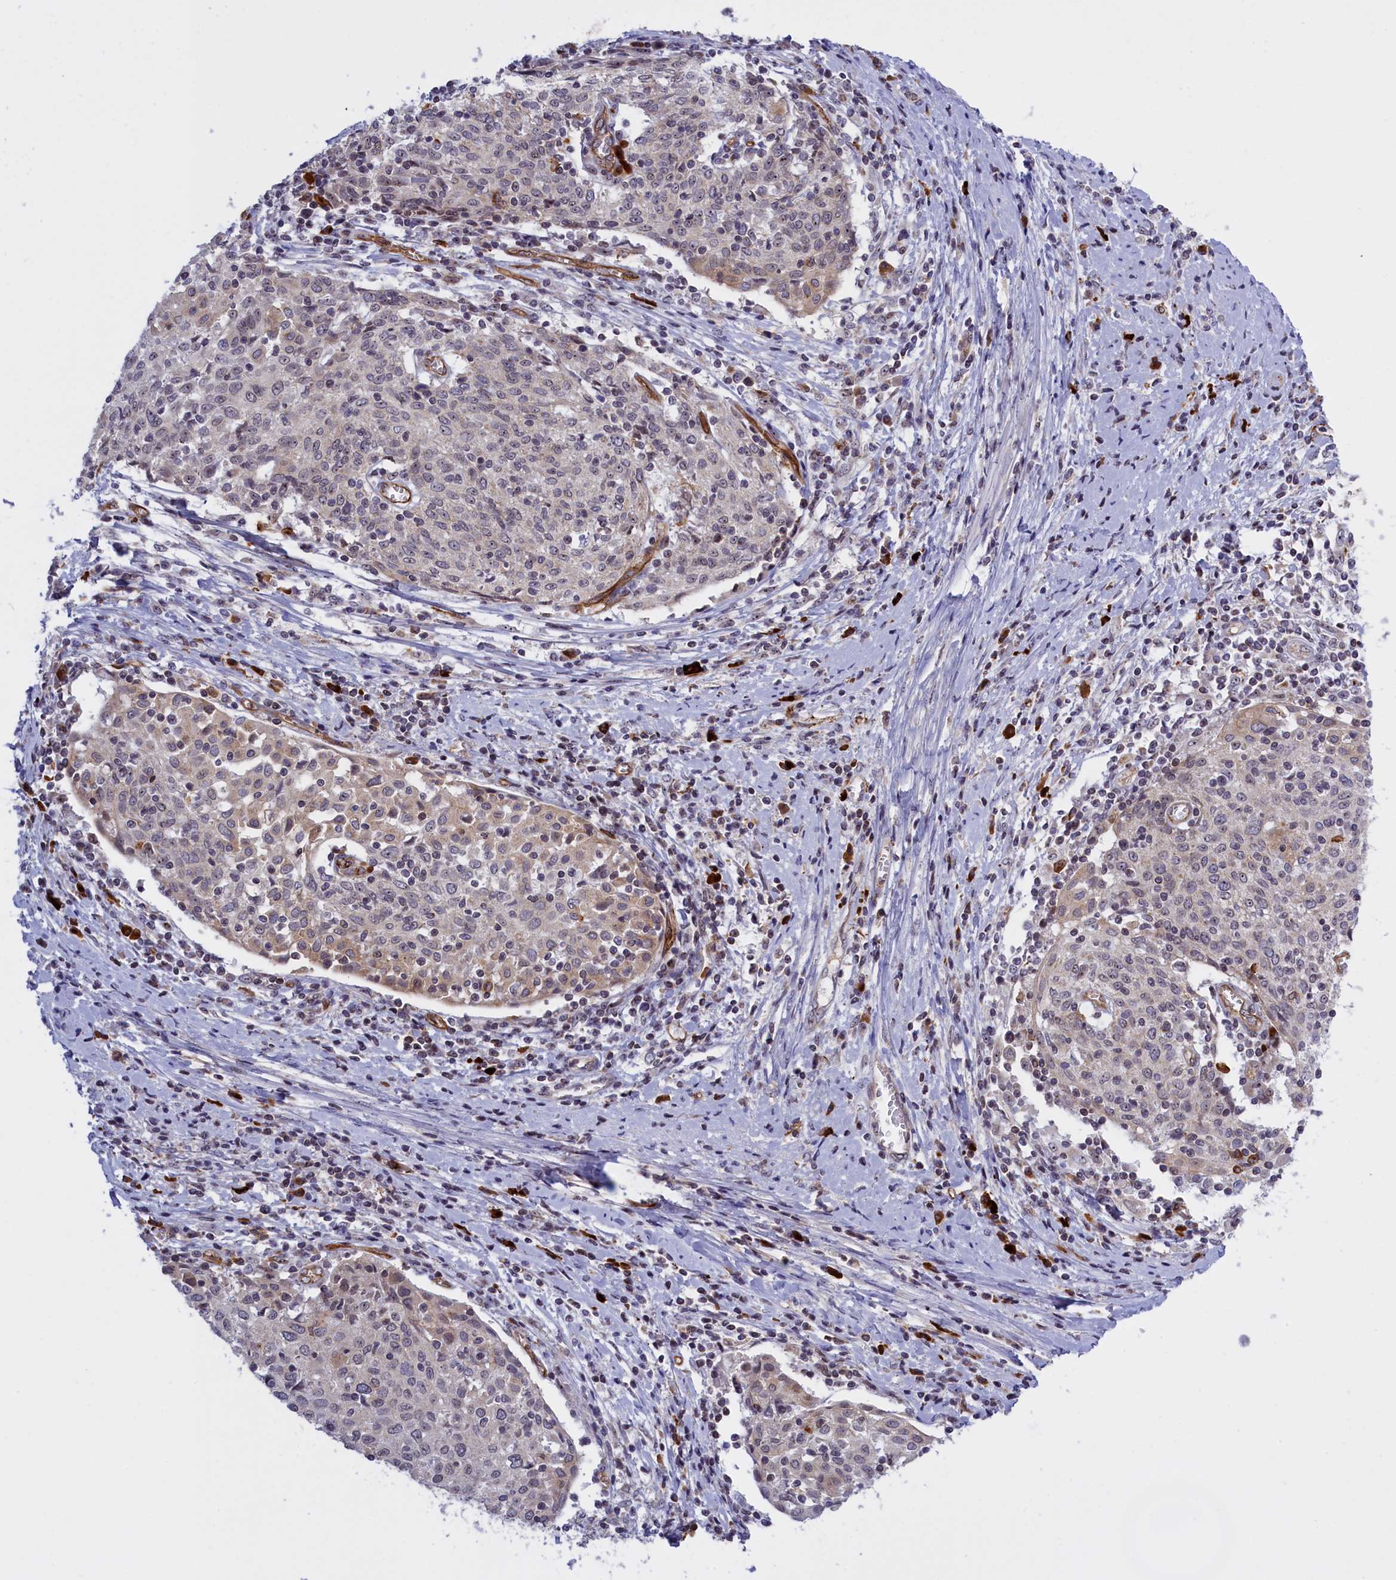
{"staining": {"intensity": "weak", "quantity": "<25%", "location": "cytoplasmic/membranous"}, "tissue": "cervical cancer", "cell_type": "Tumor cells", "image_type": "cancer", "snomed": [{"axis": "morphology", "description": "Squamous cell carcinoma, NOS"}, {"axis": "topography", "description": "Cervix"}], "caption": "An image of cervical squamous cell carcinoma stained for a protein demonstrates no brown staining in tumor cells.", "gene": "MPND", "patient": {"sex": "female", "age": 52}}